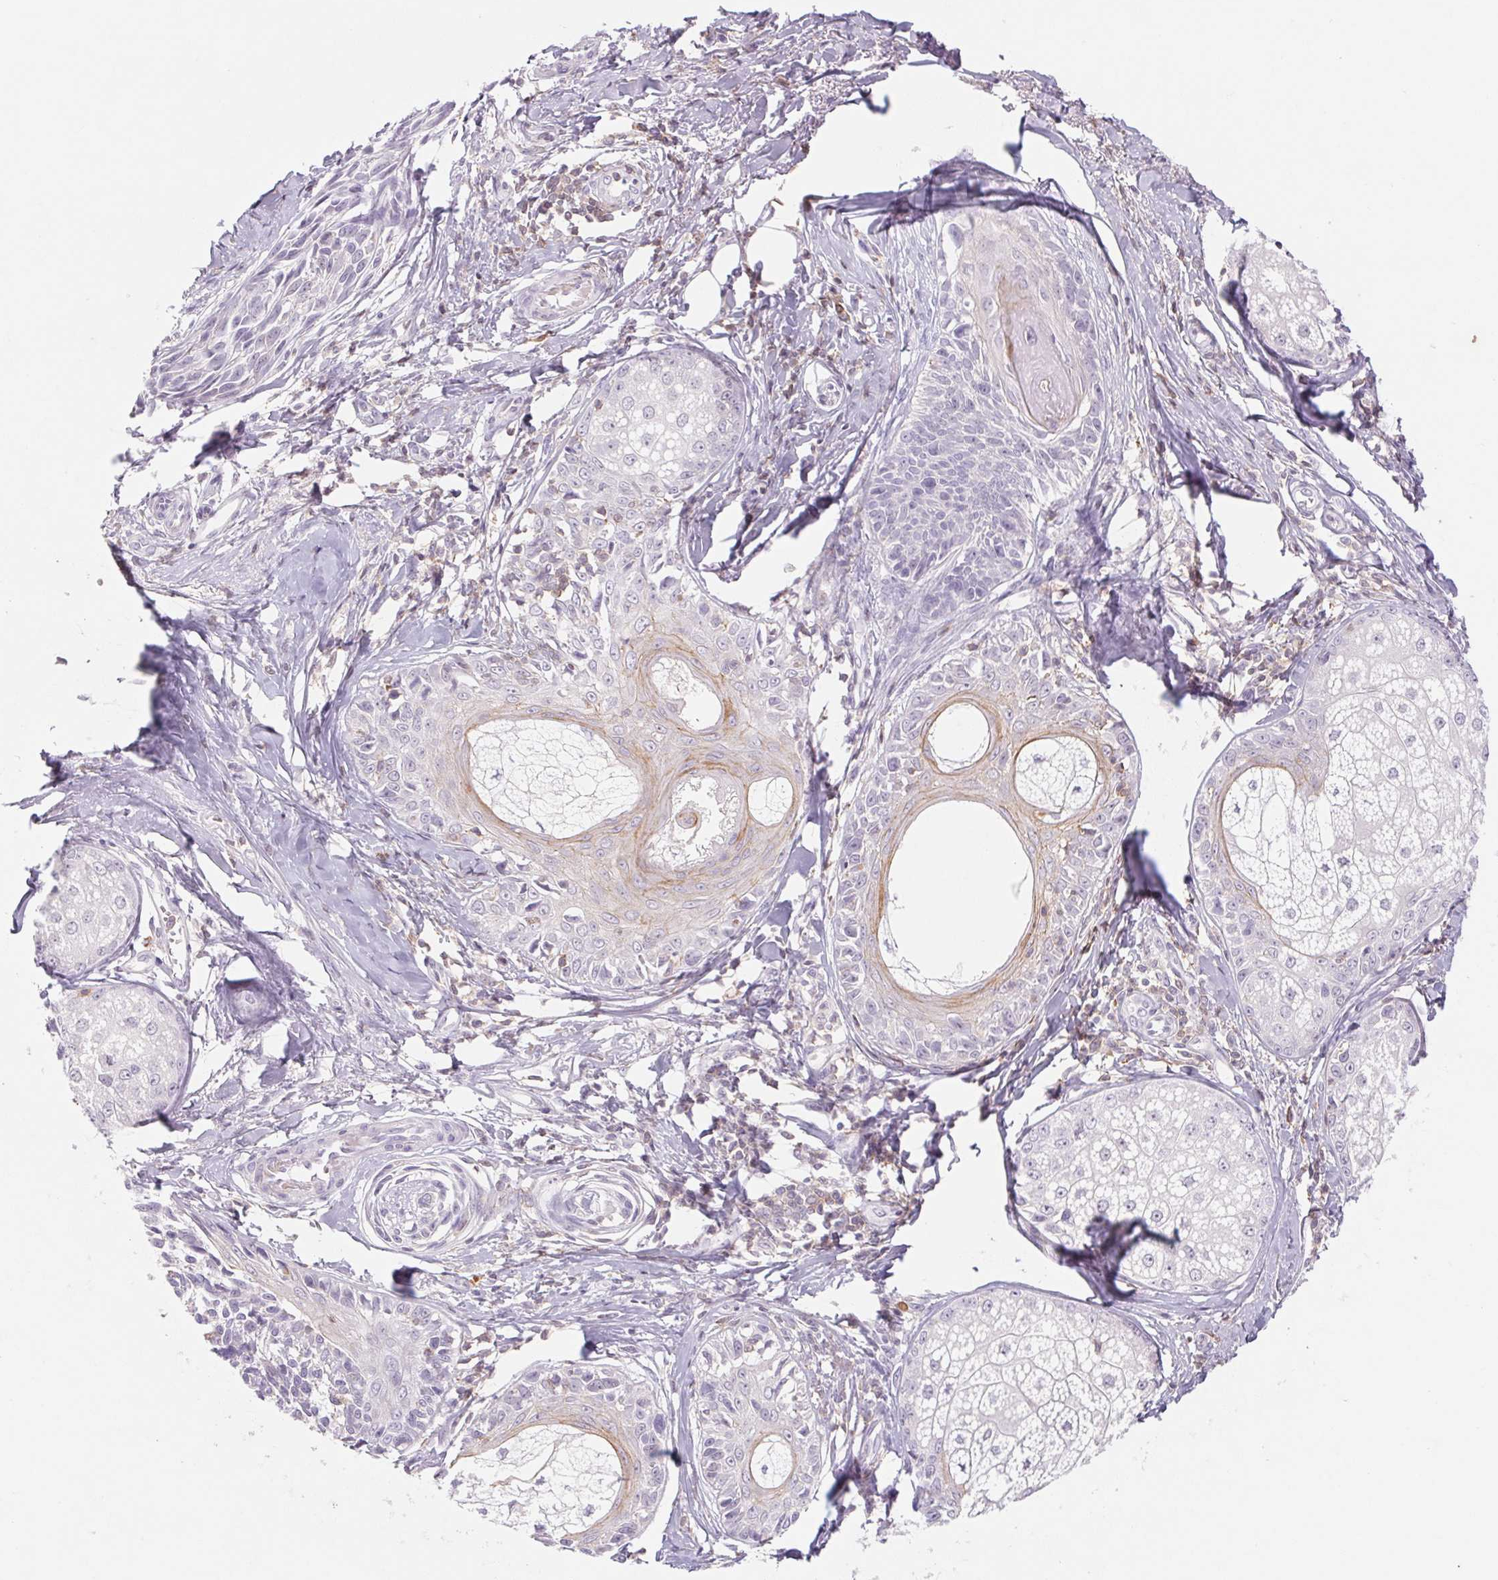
{"staining": {"intensity": "negative", "quantity": "none", "location": "none"}, "tissue": "melanoma", "cell_type": "Tumor cells", "image_type": "cancer", "snomed": [{"axis": "morphology", "description": "Malignant melanoma, NOS"}, {"axis": "topography", "description": "Skin"}], "caption": "High magnification brightfield microscopy of melanoma stained with DAB (3,3'-diaminobenzidine) (brown) and counterstained with hematoxylin (blue): tumor cells show no significant expression. The staining was performed using DAB (3,3'-diaminobenzidine) to visualize the protein expression in brown, while the nuclei were stained in blue with hematoxylin (Magnification: 20x).", "gene": "KIF26A", "patient": {"sex": "female", "age": 86}}